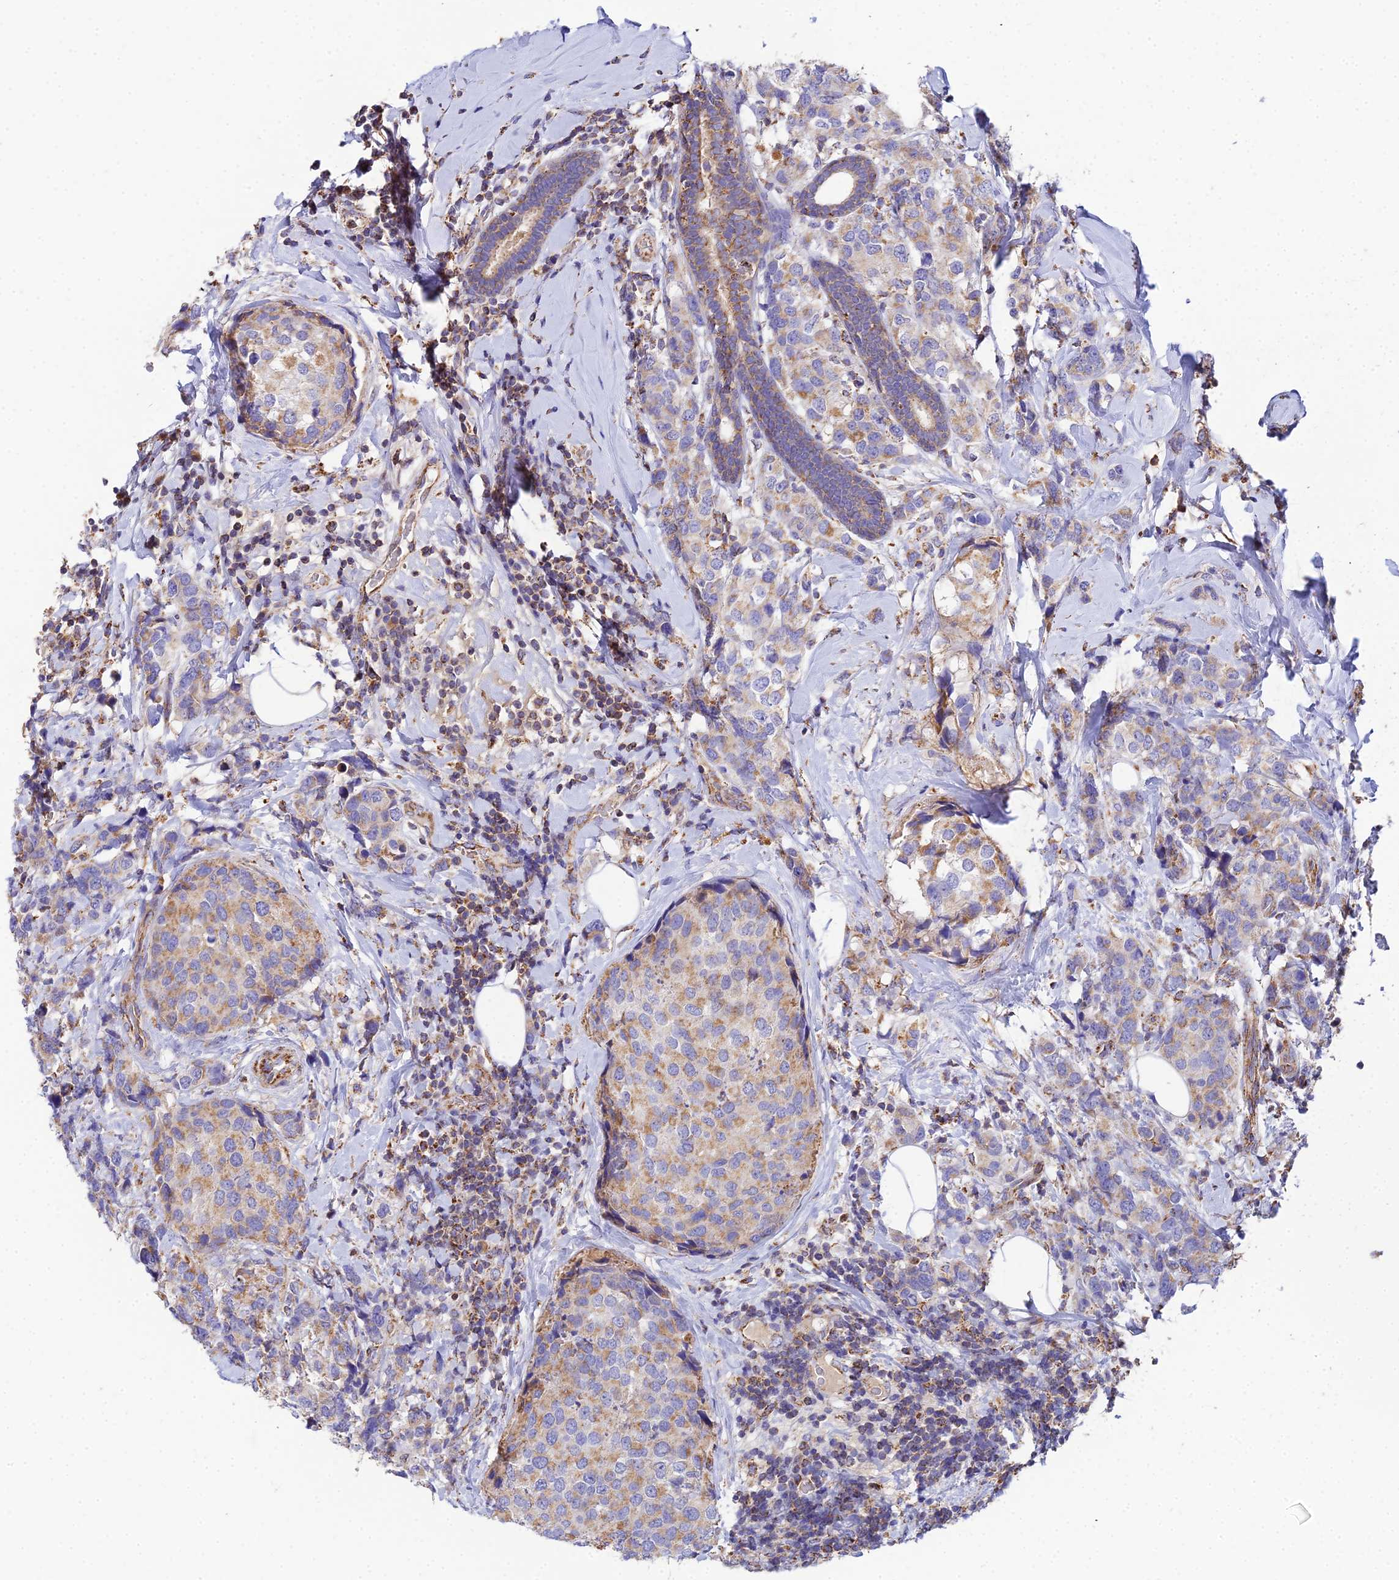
{"staining": {"intensity": "weak", "quantity": ">75%", "location": "cytoplasmic/membranous"}, "tissue": "breast cancer", "cell_type": "Tumor cells", "image_type": "cancer", "snomed": [{"axis": "morphology", "description": "Lobular carcinoma"}, {"axis": "topography", "description": "Breast"}], "caption": "Protein staining of breast lobular carcinoma tissue shows weak cytoplasmic/membranous staining in about >75% of tumor cells.", "gene": "NIPSNAP3A", "patient": {"sex": "female", "age": 59}}